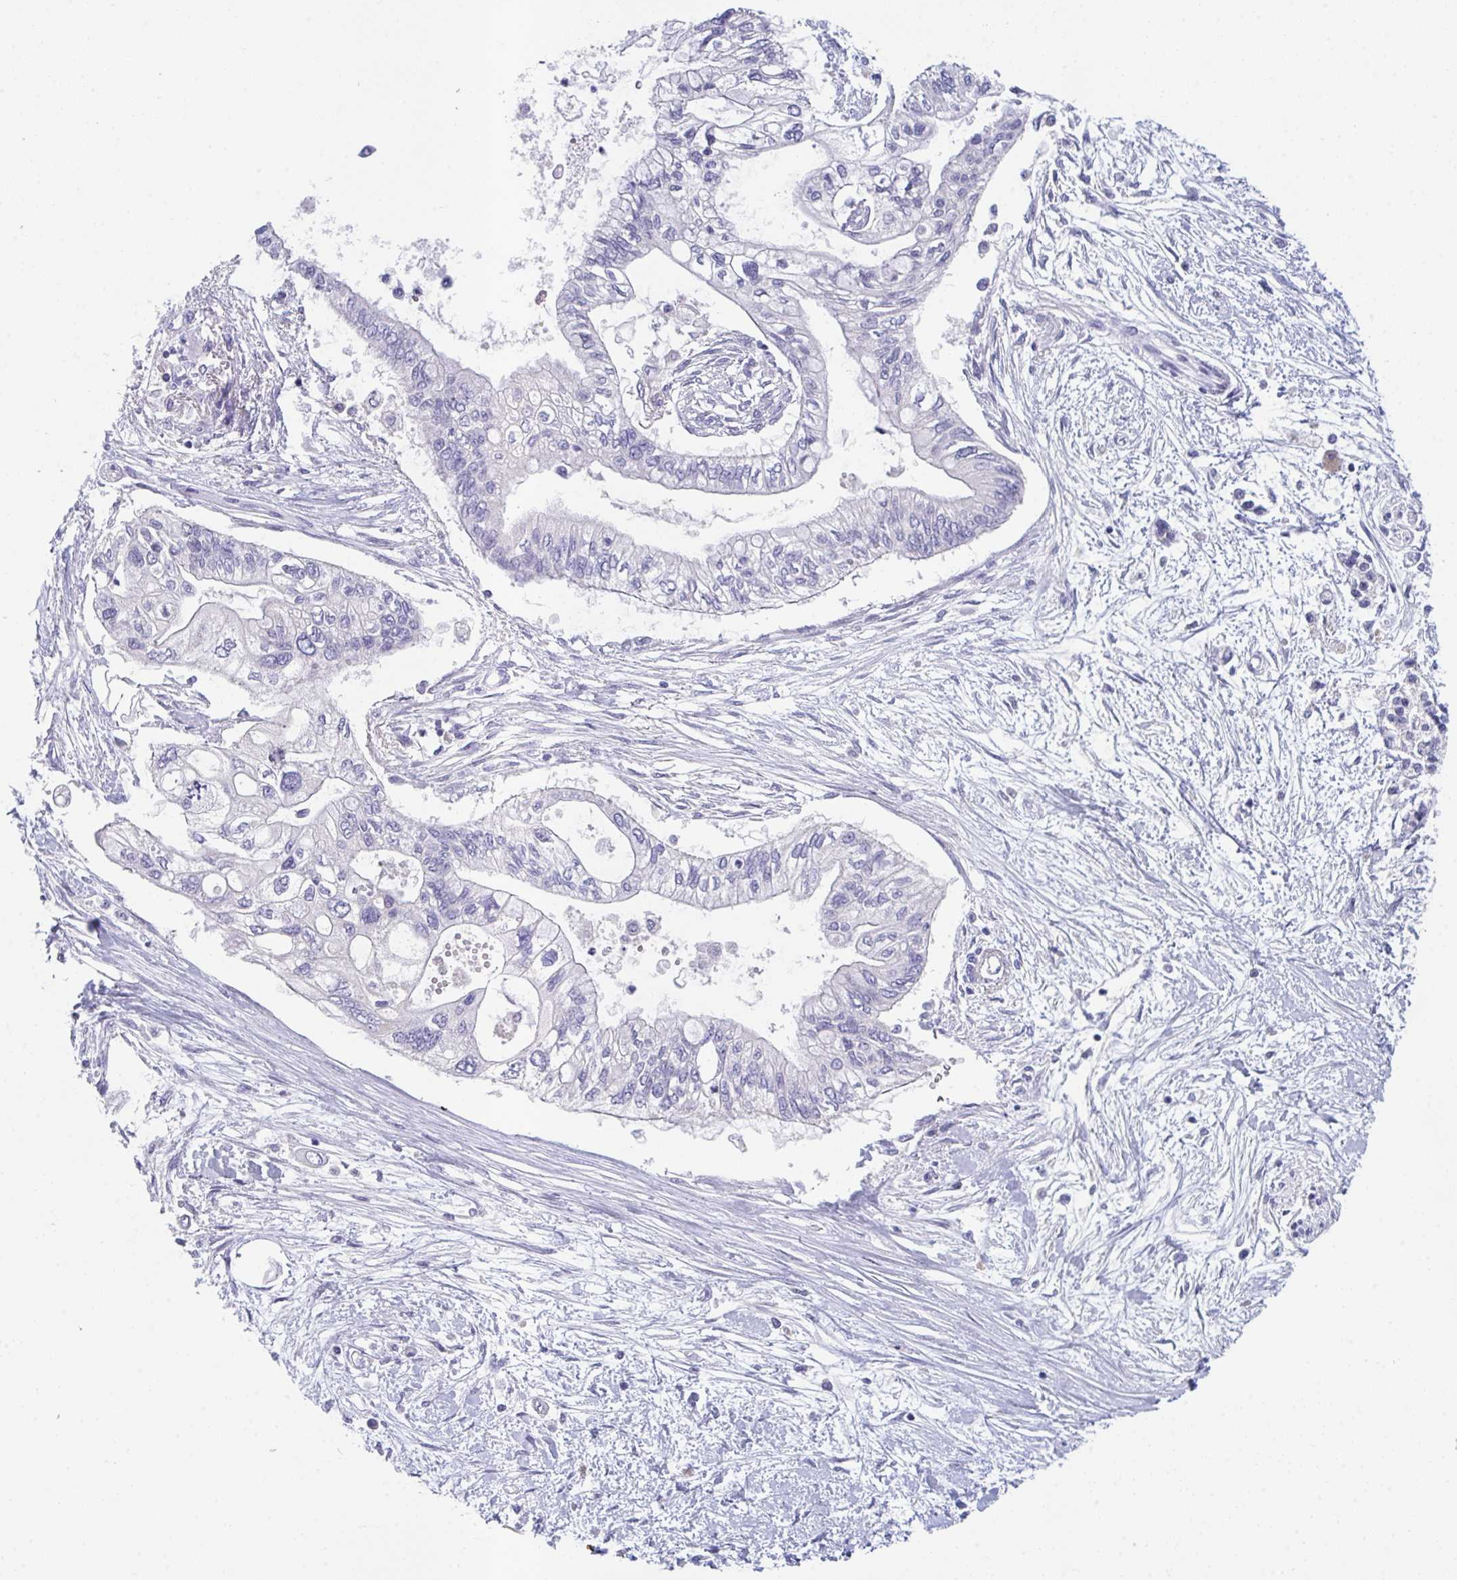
{"staining": {"intensity": "negative", "quantity": "none", "location": "none"}, "tissue": "pancreatic cancer", "cell_type": "Tumor cells", "image_type": "cancer", "snomed": [{"axis": "morphology", "description": "Adenocarcinoma, NOS"}, {"axis": "topography", "description": "Pancreas"}], "caption": "A micrograph of human pancreatic cancer is negative for staining in tumor cells.", "gene": "HGFAC", "patient": {"sex": "female", "age": 77}}